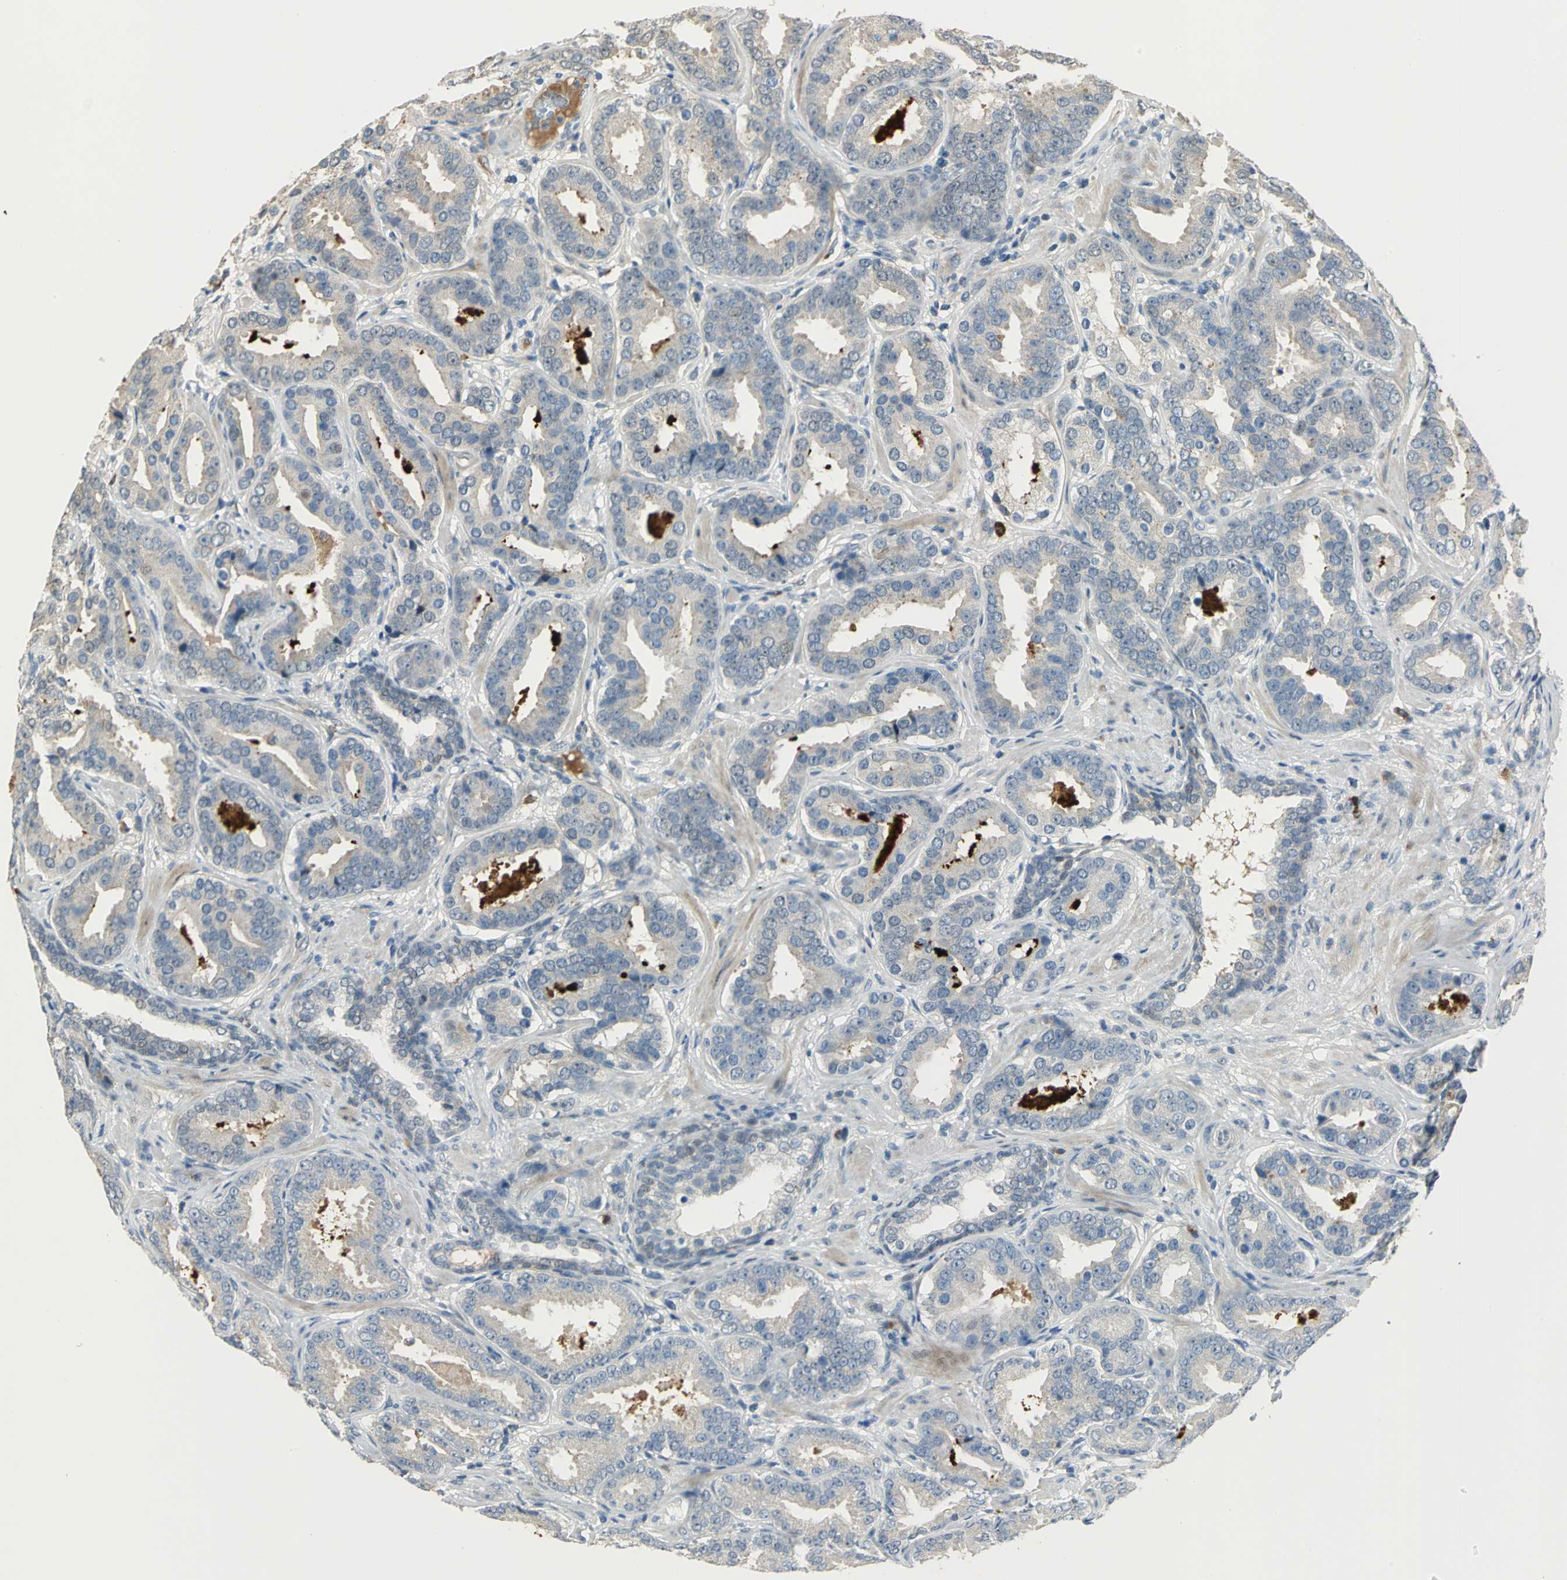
{"staining": {"intensity": "negative", "quantity": "none", "location": "none"}, "tissue": "prostate cancer", "cell_type": "Tumor cells", "image_type": "cancer", "snomed": [{"axis": "morphology", "description": "Adenocarcinoma, Low grade"}, {"axis": "topography", "description": "Prostate"}], "caption": "A photomicrograph of prostate adenocarcinoma (low-grade) stained for a protein reveals no brown staining in tumor cells.", "gene": "PROC", "patient": {"sex": "male", "age": 59}}